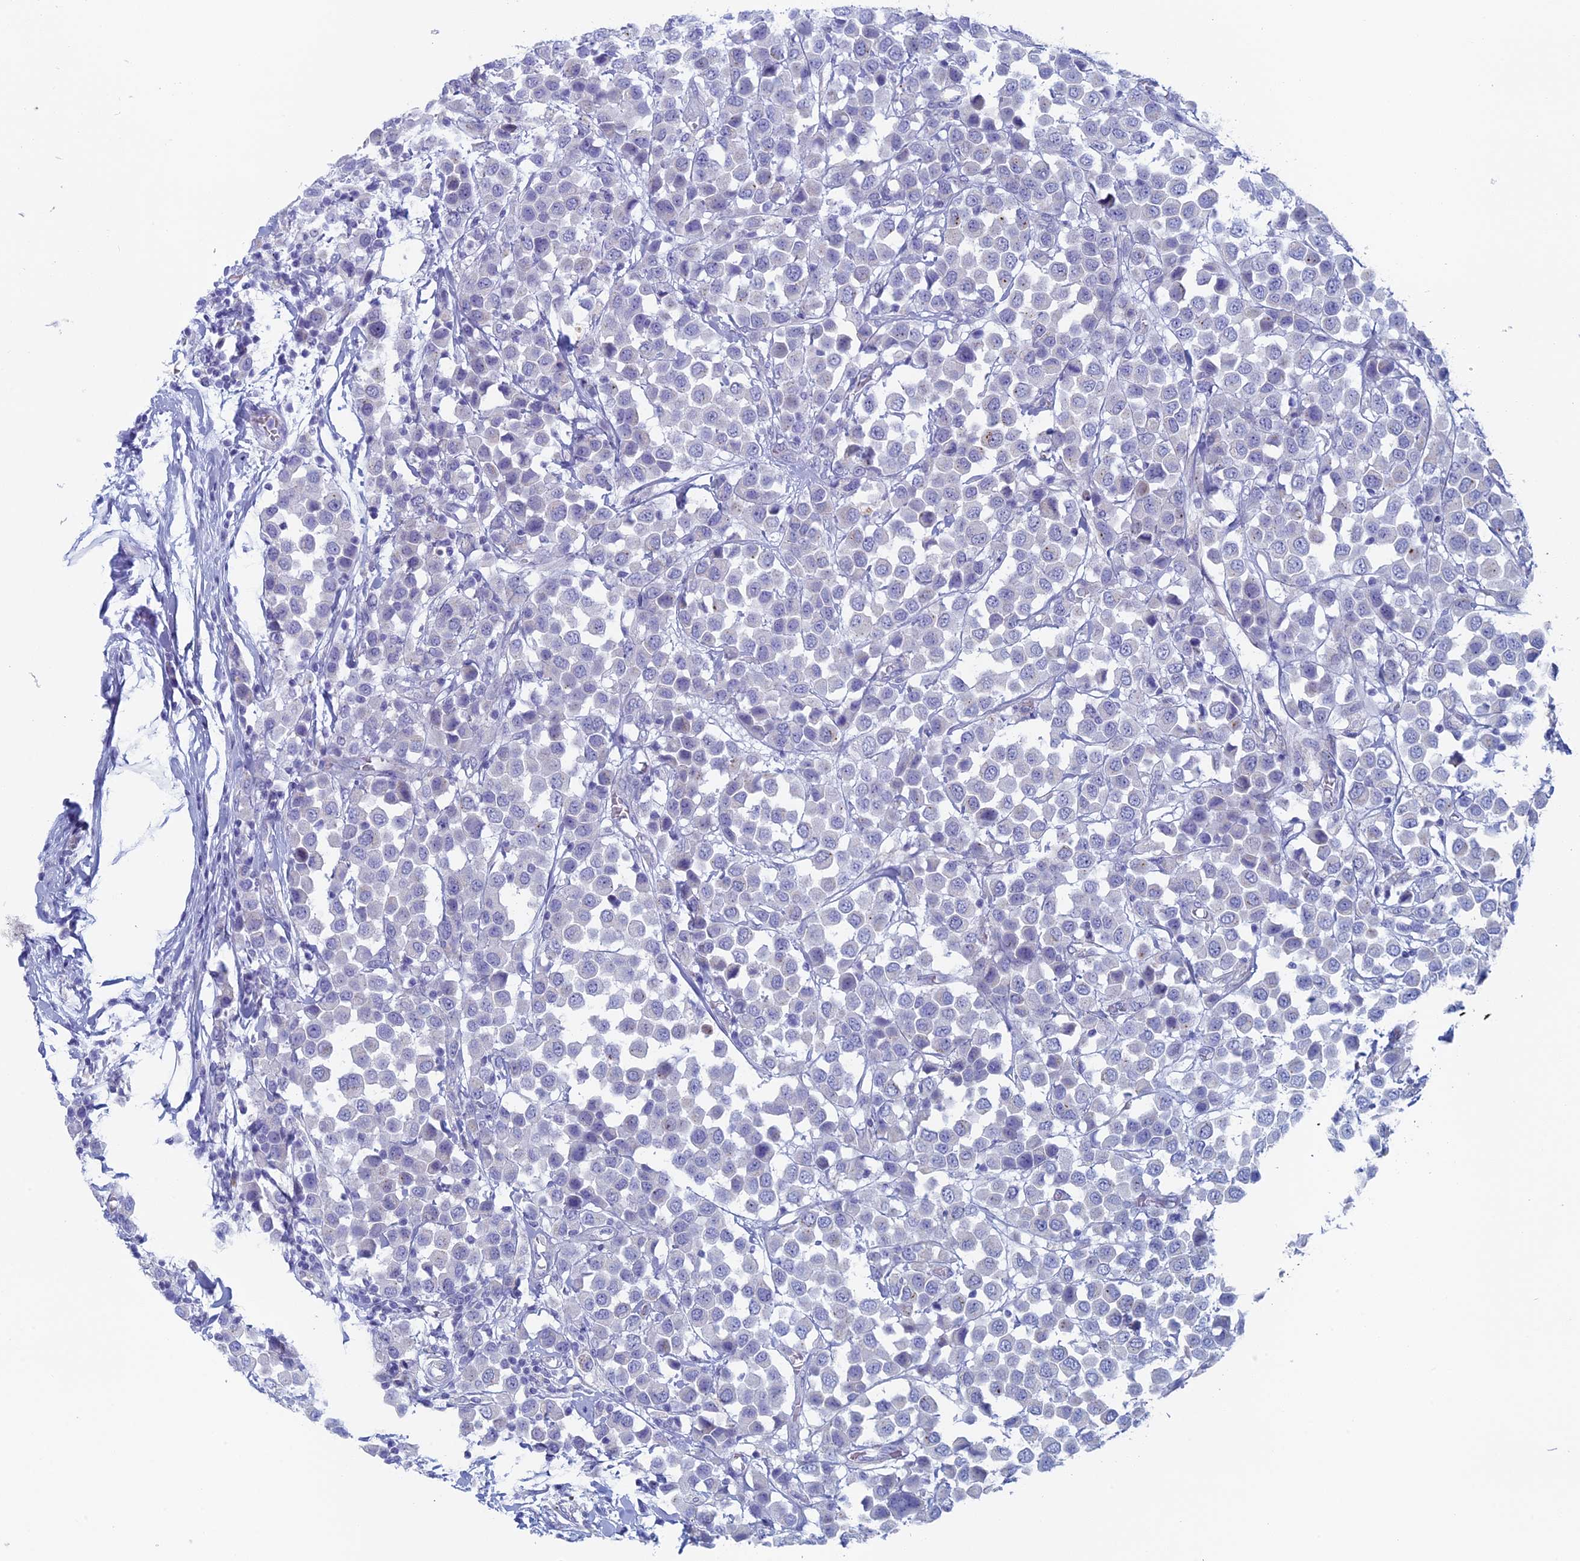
{"staining": {"intensity": "negative", "quantity": "none", "location": "none"}, "tissue": "breast cancer", "cell_type": "Tumor cells", "image_type": "cancer", "snomed": [{"axis": "morphology", "description": "Duct carcinoma"}, {"axis": "topography", "description": "Breast"}], "caption": "The image demonstrates no staining of tumor cells in breast cancer (invasive ductal carcinoma).", "gene": "MAGEB6", "patient": {"sex": "female", "age": 61}}